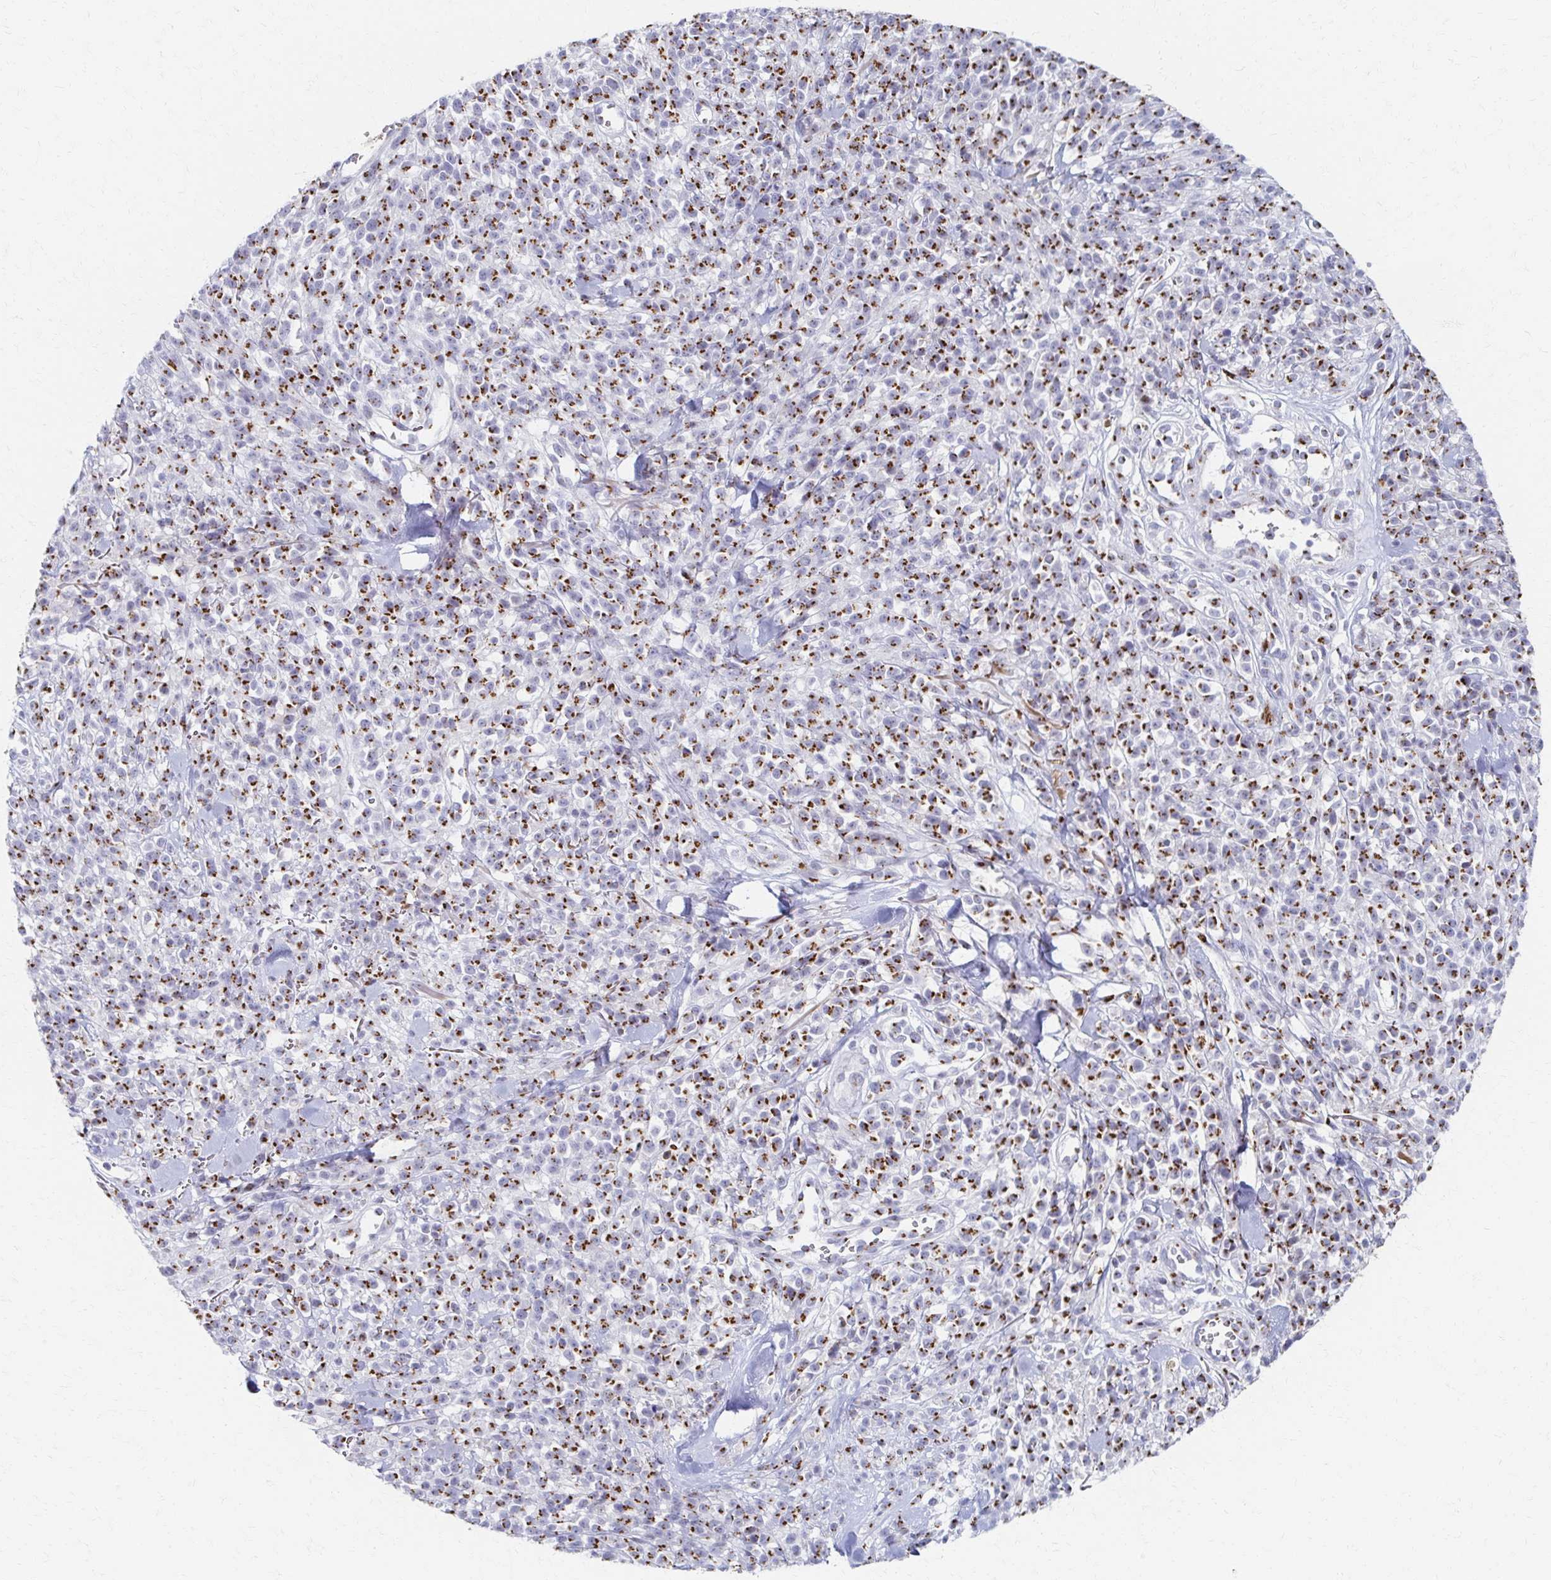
{"staining": {"intensity": "moderate", "quantity": ">75%", "location": "cytoplasmic/membranous"}, "tissue": "melanoma", "cell_type": "Tumor cells", "image_type": "cancer", "snomed": [{"axis": "morphology", "description": "Malignant melanoma, NOS"}, {"axis": "topography", "description": "Skin"}, {"axis": "topography", "description": "Skin of trunk"}], "caption": "Protein staining exhibits moderate cytoplasmic/membranous staining in about >75% of tumor cells in malignant melanoma.", "gene": "TM9SF1", "patient": {"sex": "male", "age": 74}}